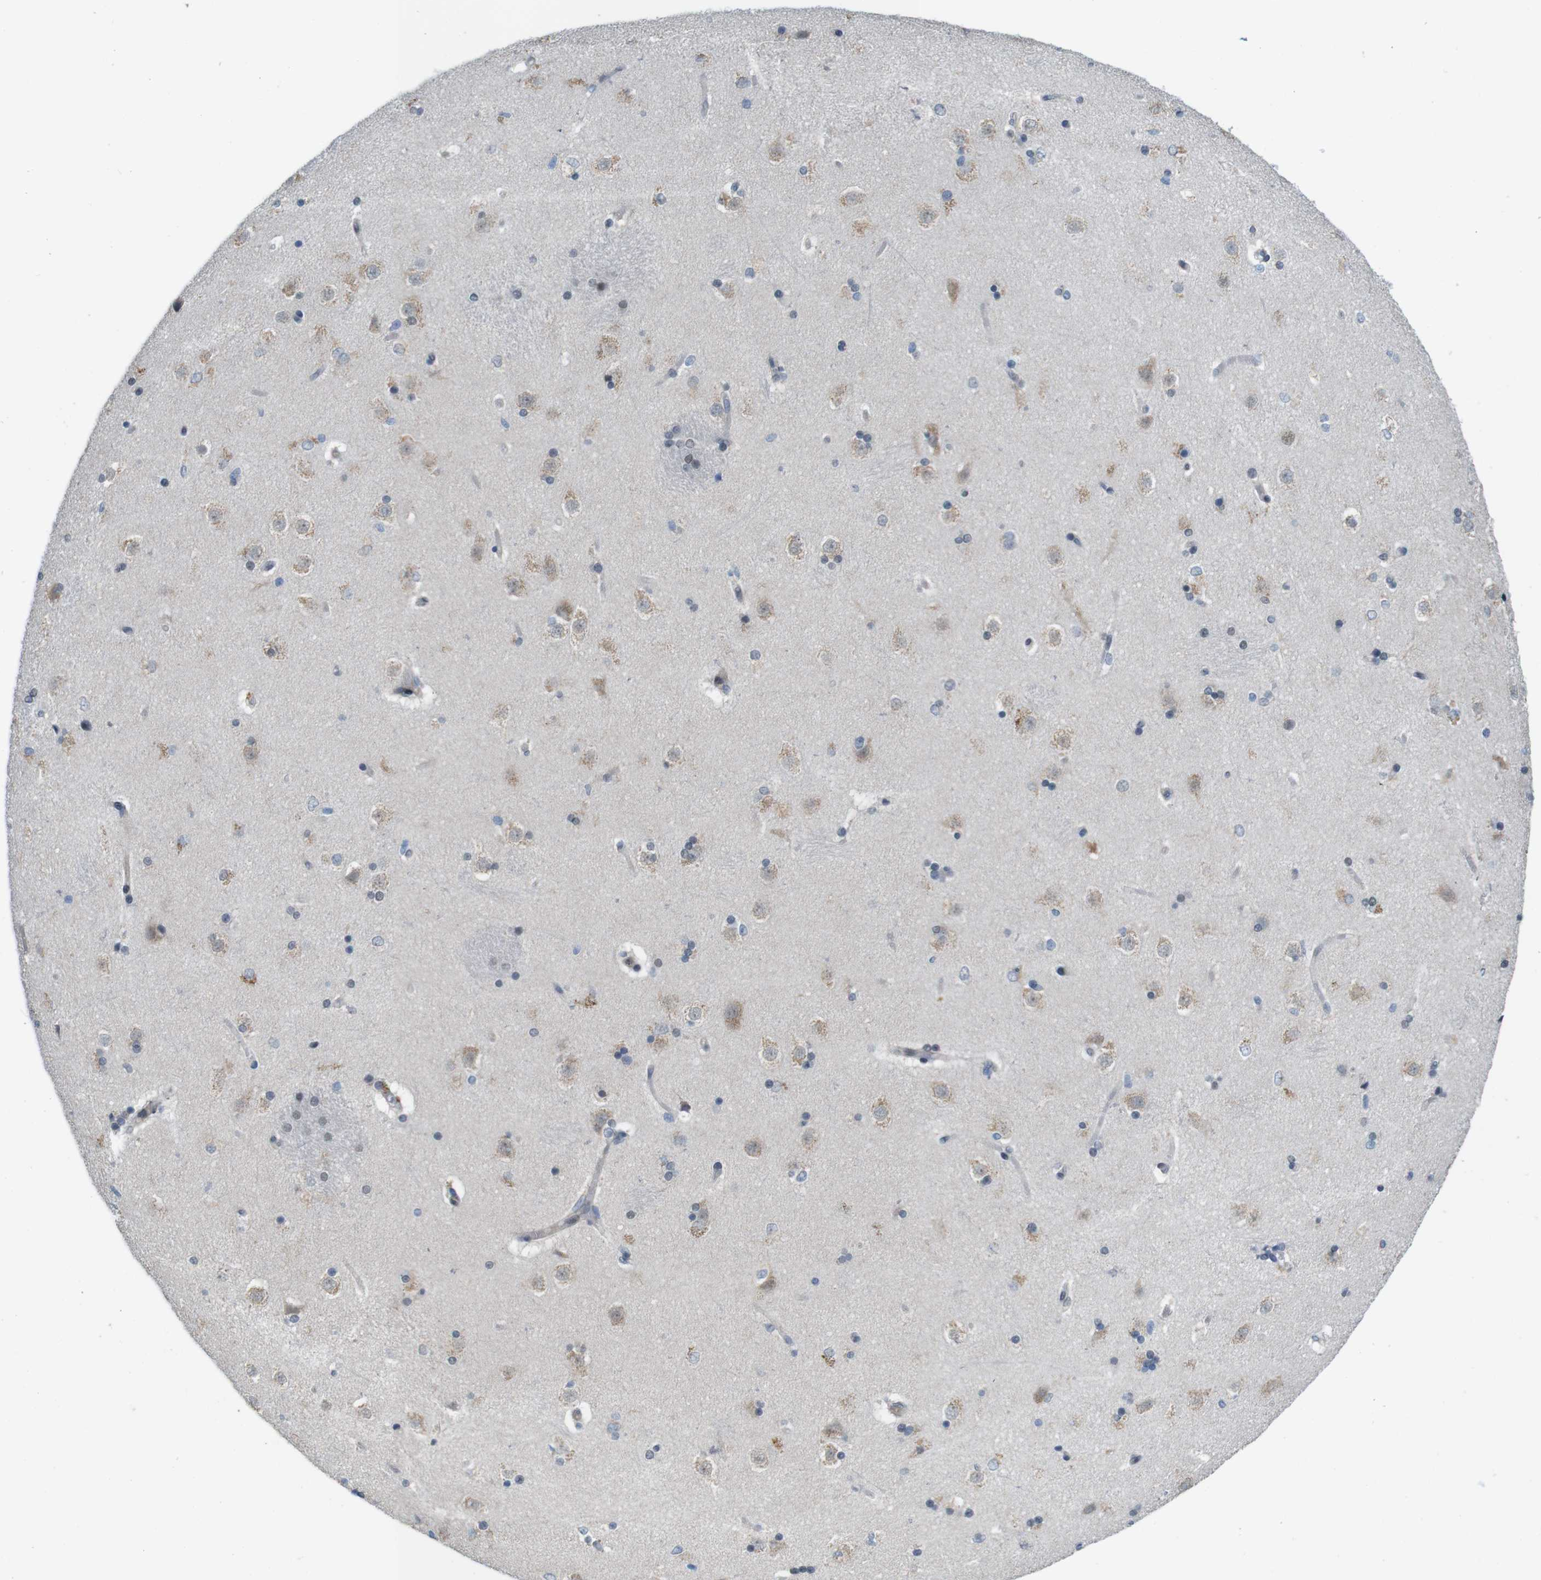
{"staining": {"intensity": "moderate", "quantity": ">75%", "location": "nuclear"}, "tissue": "caudate", "cell_type": "Glial cells", "image_type": "normal", "snomed": [{"axis": "morphology", "description": "Normal tissue, NOS"}, {"axis": "topography", "description": "Lateral ventricle wall"}], "caption": "Immunohistochemical staining of normal human caudate shows >75% levels of moderate nuclear protein staining in approximately >75% of glial cells. (DAB (3,3'-diaminobenzidine) IHC, brown staining for protein, blue staining for nuclei).", "gene": "SKI", "patient": {"sex": "female", "age": 19}}